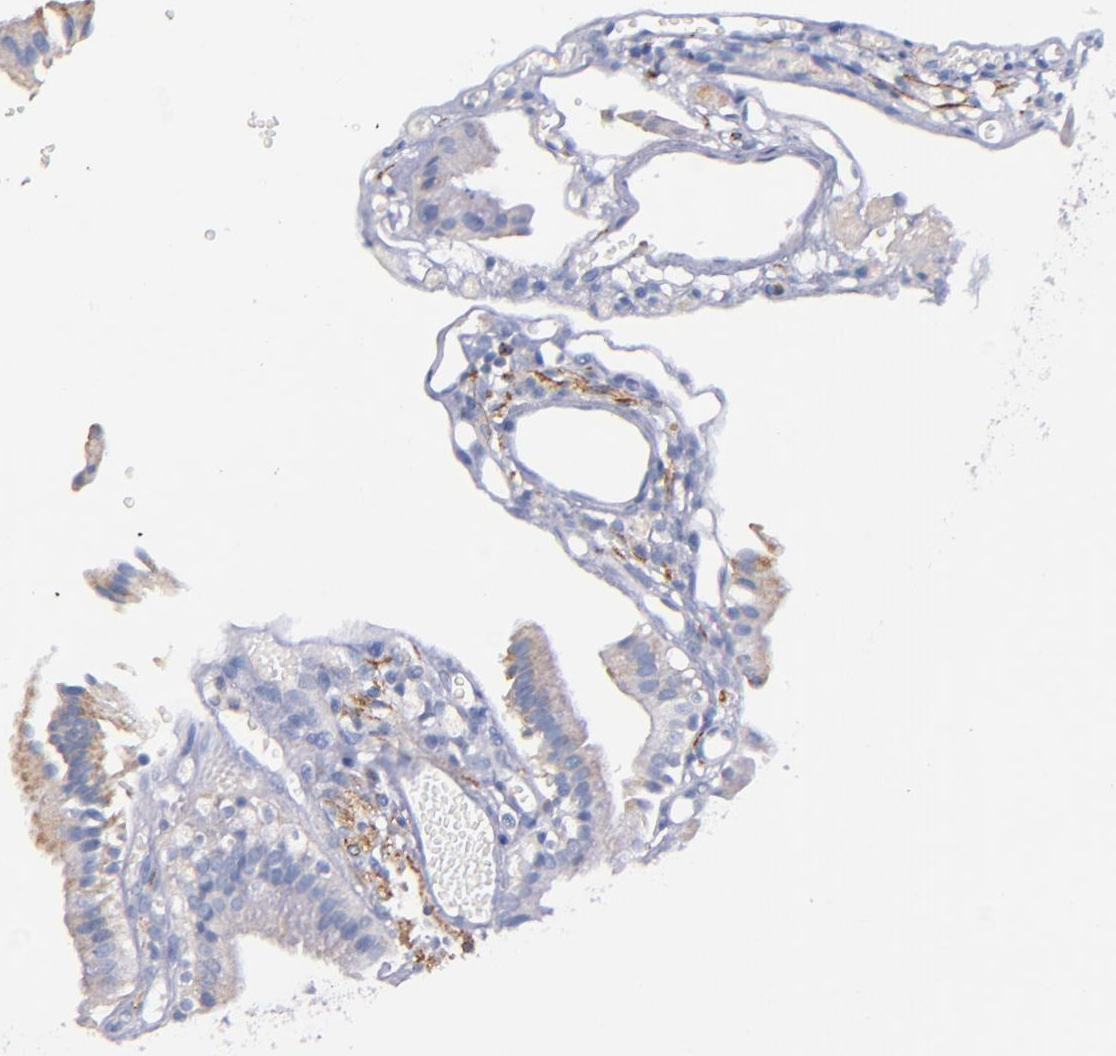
{"staining": {"intensity": "negative", "quantity": "none", "location": "none"}, "tissue": "gallbladder", "cell_type": "Glandular cells", "image_type": "normal", "snomed": [{"axis": "morphology", "description": "Normal tissue, NOS"}, {"axis": "topography", "description": "Gallbladder"}], "caption": "Glandular cells are negative for protein expression in normal human gallbladder. (Immunohistochemistry, brightfield microscopy, high magnification).", "gene": "CNTNAP2", "patient": {"sex": "male", "age": 65}}